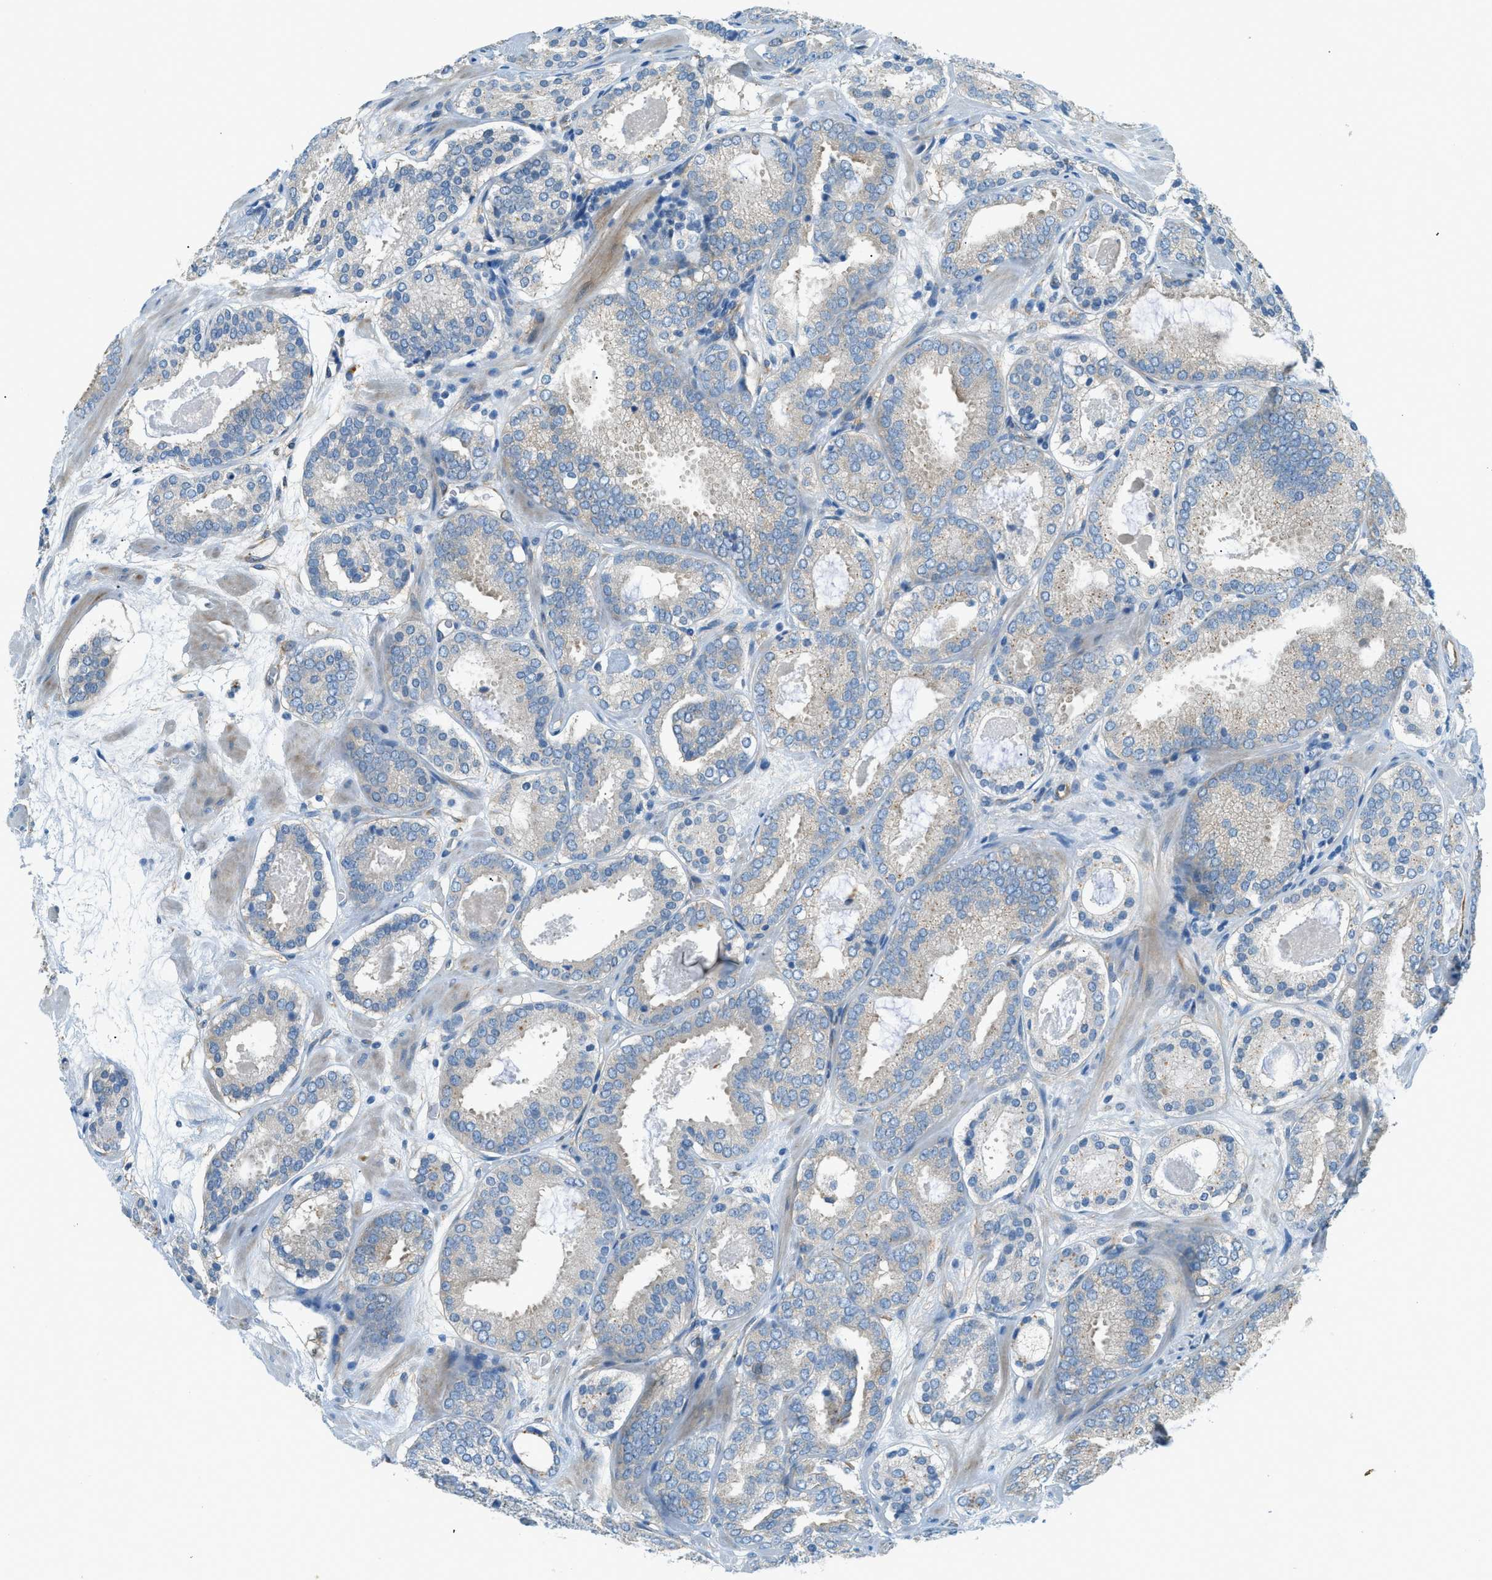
{"staining": {"intensity": "negative", "quantity": "none", "location": "none"}, "tissue": "prostate cancer", "cell_type": "Tumor cells", "image_type": "cancer", "snomed": [{"axis": "morphology", "description": "Adenocarcinoma, Low grade"}, {"axis": "topography", "description": "Prostate"}], "caption": "Human prostate low-grade adenocarcinoma stained for a protein using immunohistochemistry shows no expression in tumor cells.", "gene": "ZNF367", "patient": {"sex": "male", "age": 69}}